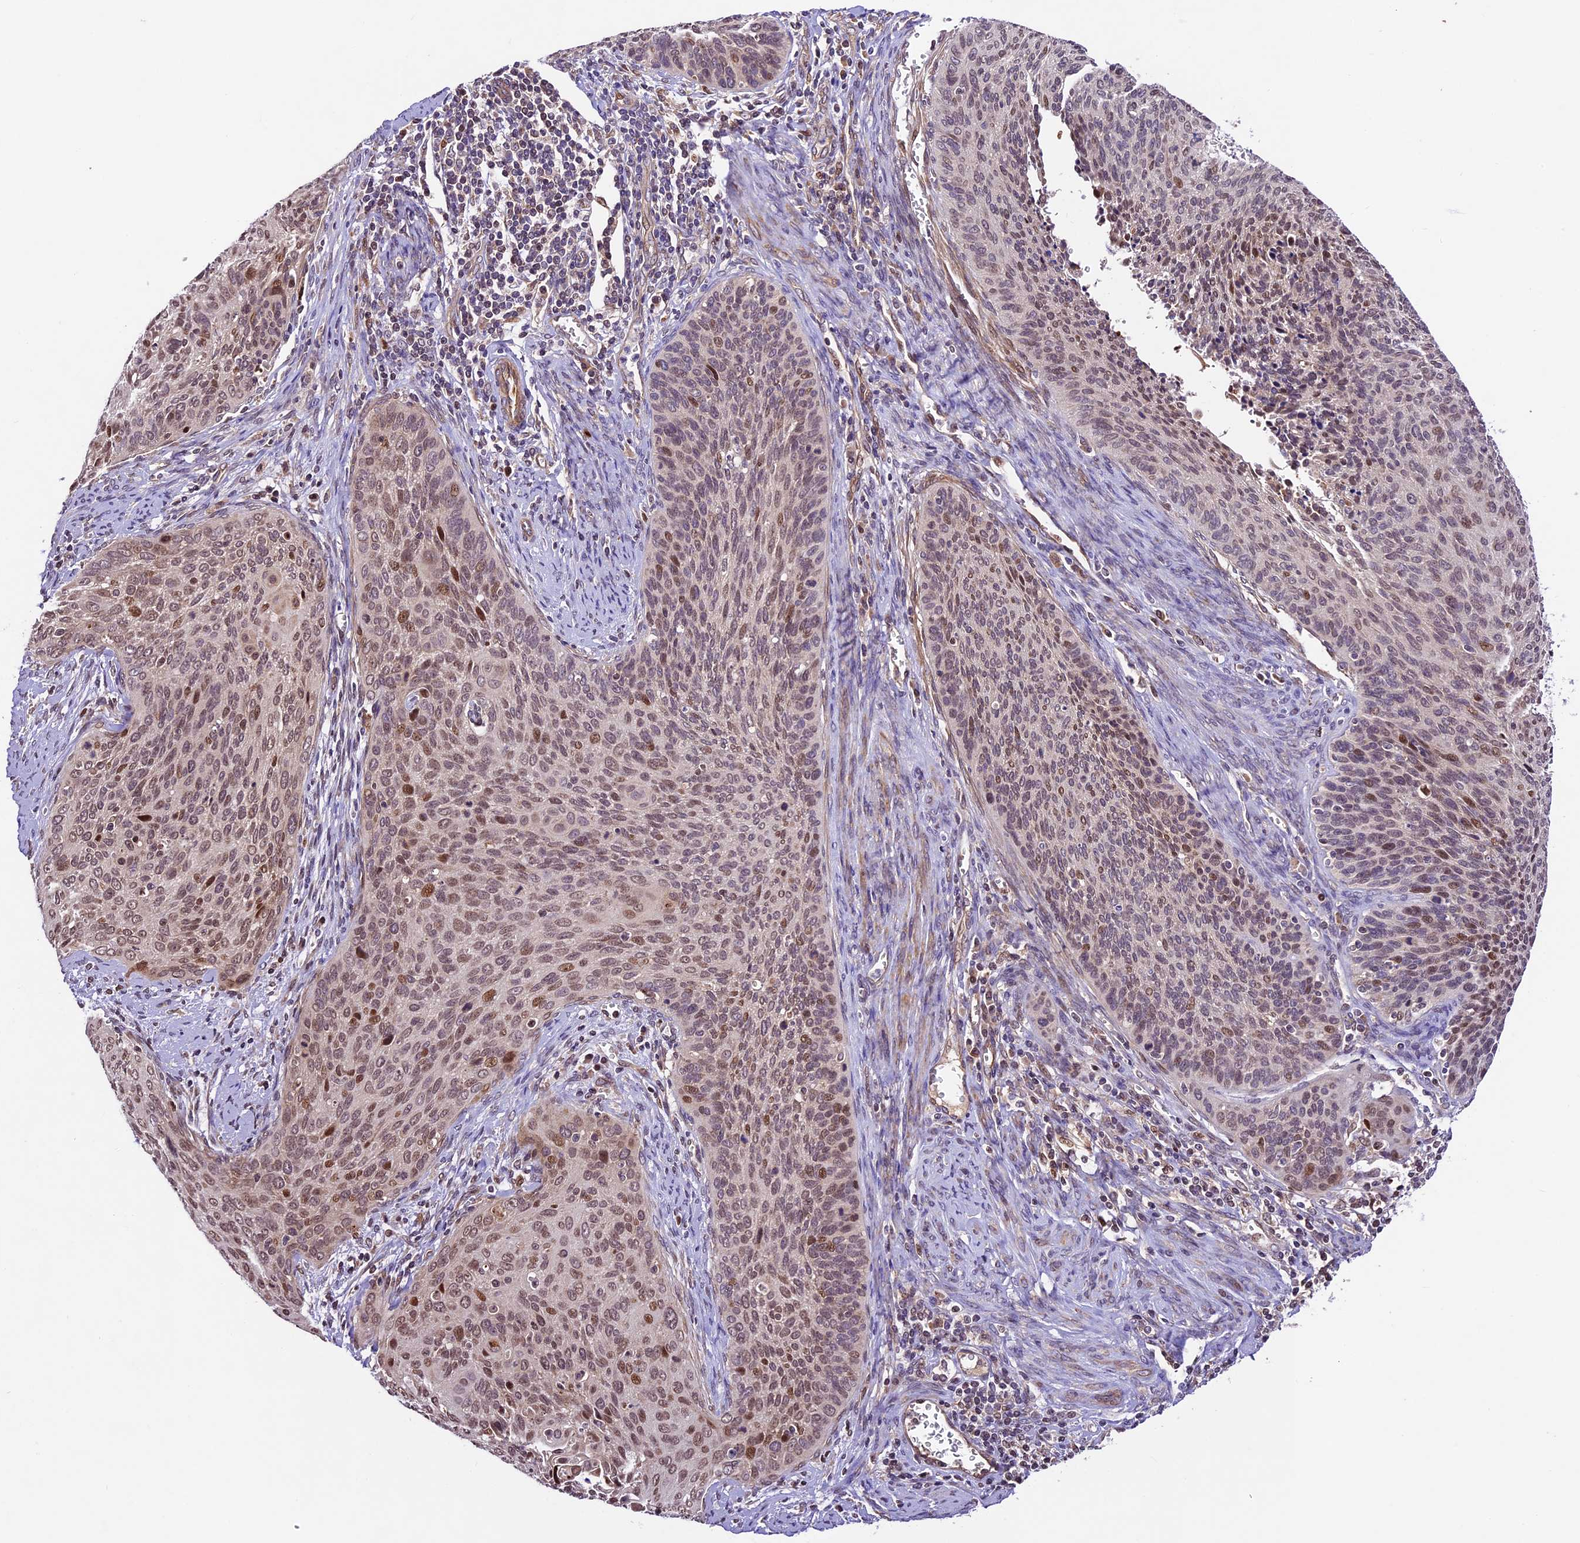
{"staining": {"intensity": "moderate", "quantity": "25%-75%", "location": "nuclear"}, "tissue": "cervical cancer", "cell_type": "Tumor cells", "image_type": "cancer", "snomed": [{"axis": "morphology", "description": "Squamous cell carcinoma, NOS"}, {"axis": "topography", "description": "Cervix"}], "caption": "The immunohistochemical stain labels moderate nuclear staining in tumor cells of cervical cancer (squamous cell carcinoma) tissue. The protein of interest is stained brown, and the nuclei are stained in blue (DAB IHC with brightfield microscopy, high magnification).", "gene": "CCSER1", "patient": {"sex": "female", "age": 55}}